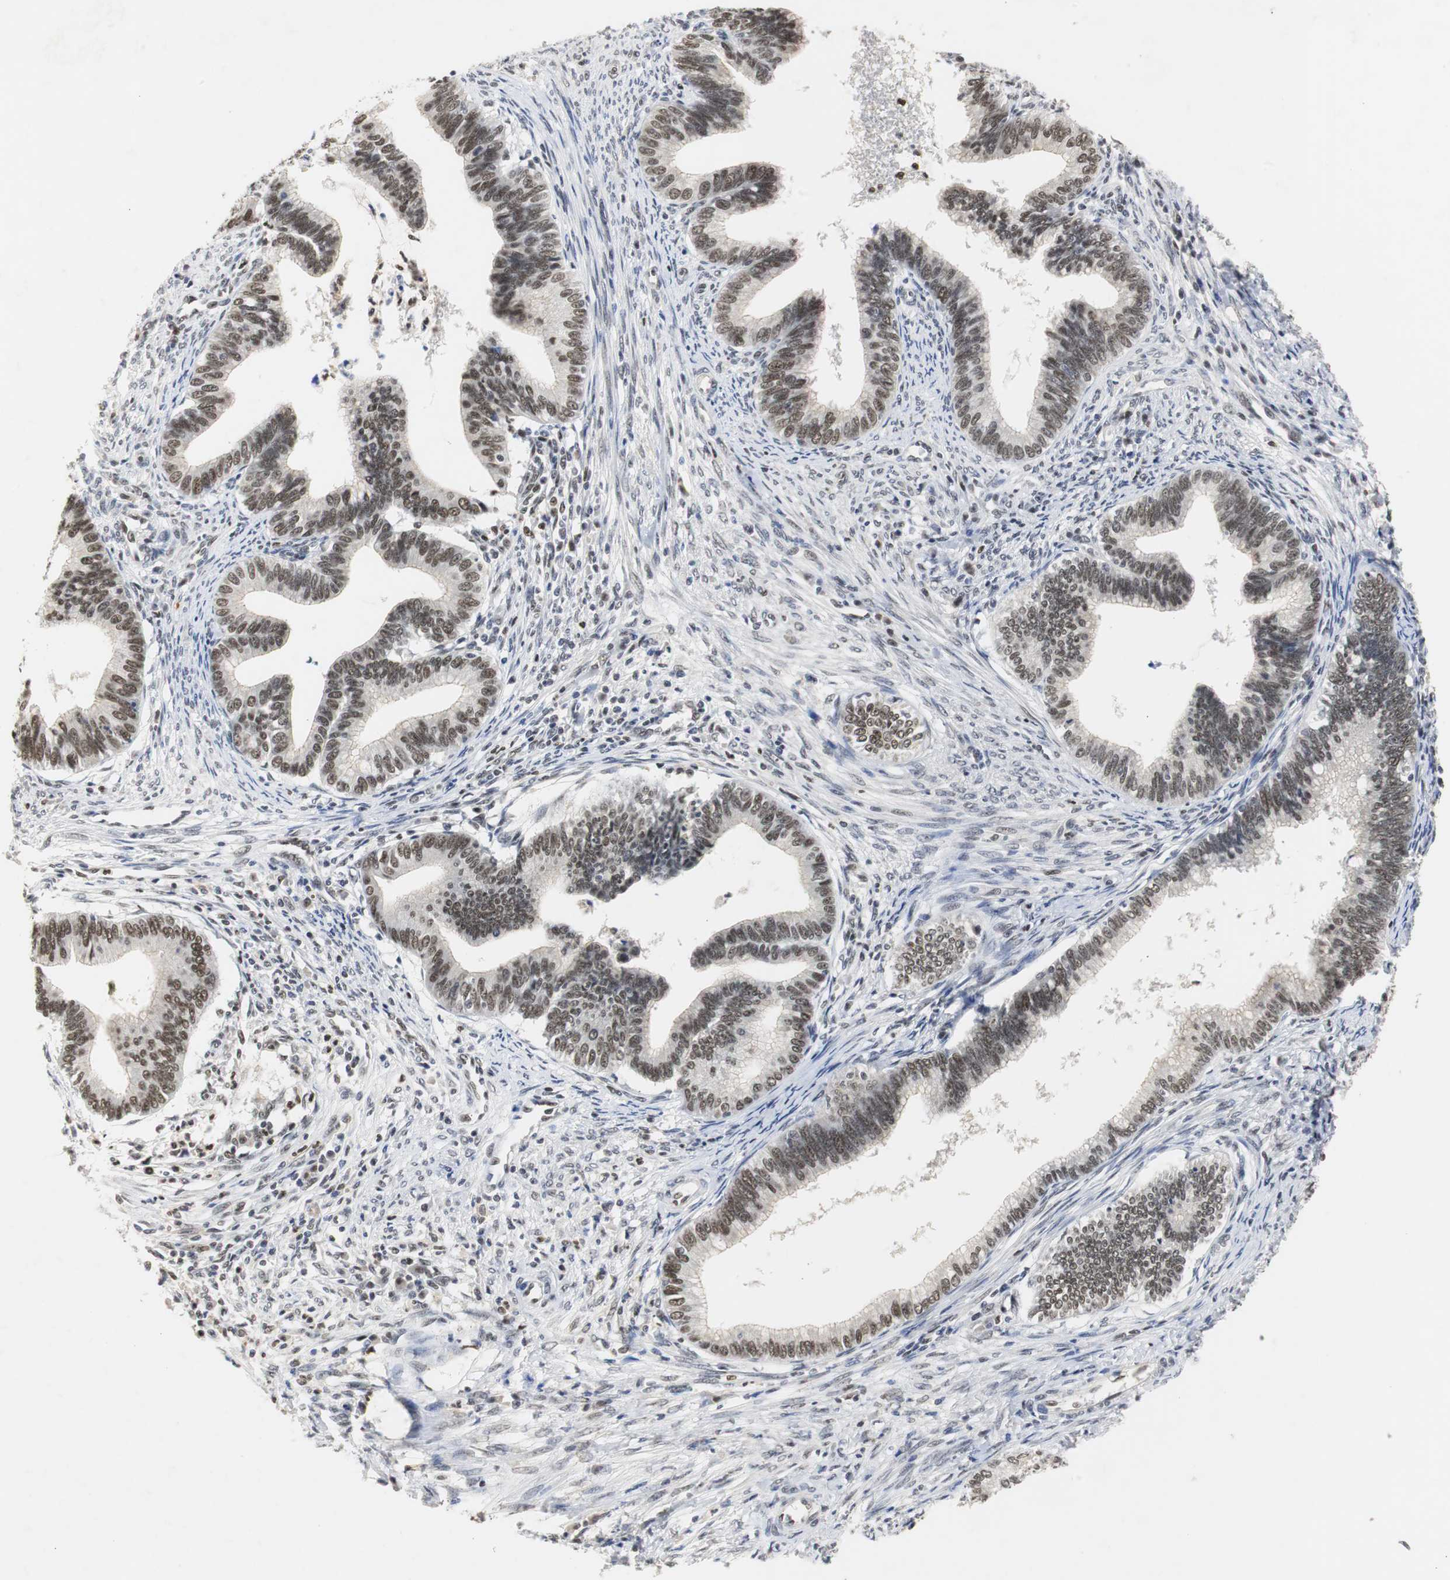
{"staining": {"intensity": "moderate", "quantity": ">75%", "location": "nuclear"}, "tissue": "cervical cancer", "cell_type": "Tumor cells", "image_type": "cancer", "snomed": [{"axis": "morphology", "description": "Adenocarcinoma, NOS"}, {"axis": "topography", "description": "Cervix"}], "caption": "Human cervical cancer (adenocarcinoma) stained with a protein marker demonstrates moderate staining in tumor cells.", "gene": "ZFC3H1", "patient": {"sex": "female", "age": 36}}